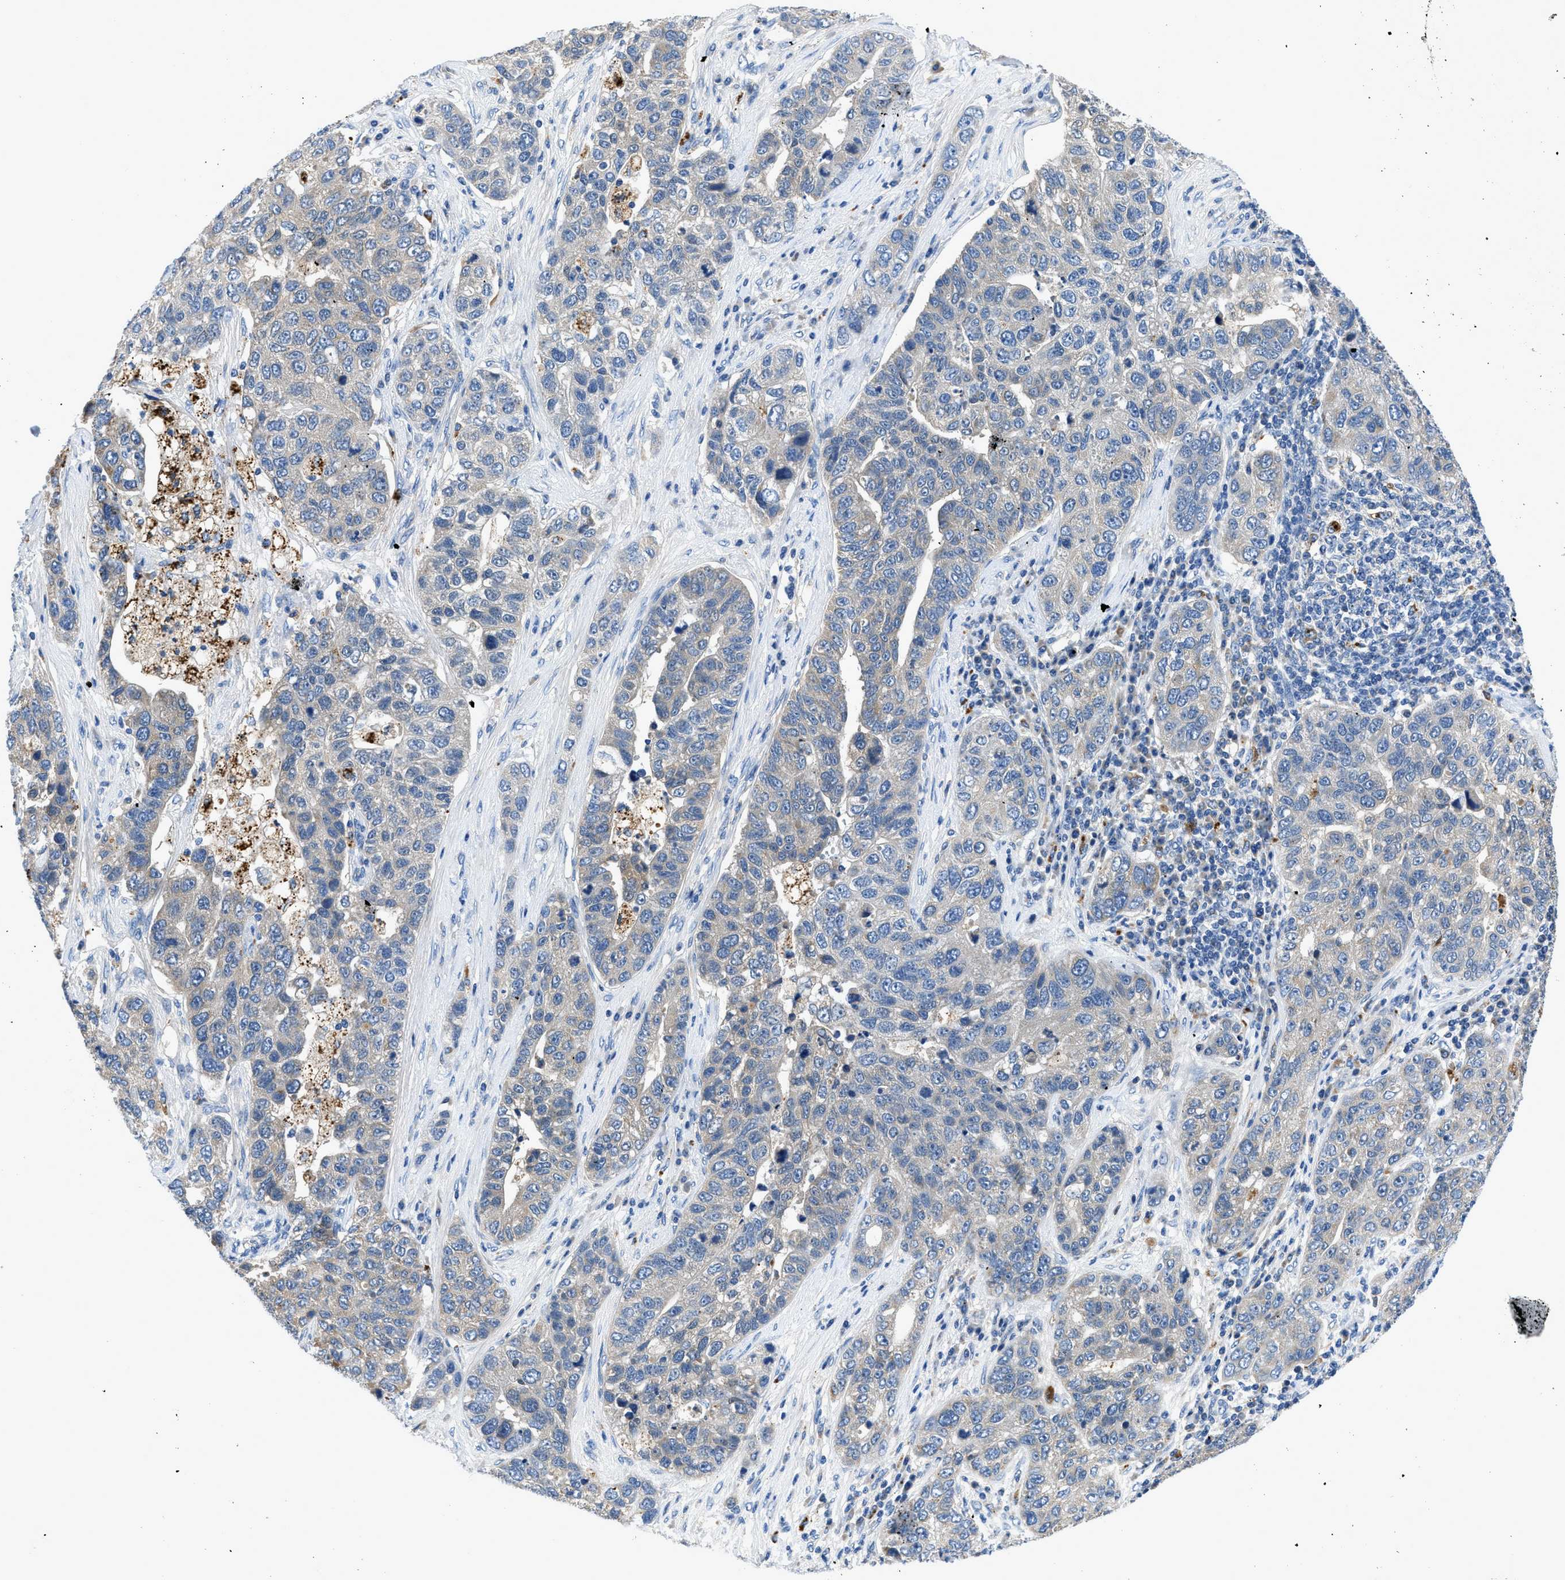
{"staining": {"intensity": "weak", "quantity": "<25%", "location": "cytoplasmic/membranous"}, "tissue": "pancreatic cancer", "cell_type": "Tumor cells", "image_type": "cancer", "snomed": [{"axis": "morphology", "description": "Adenocarcinoma, NOS"}, {"axis": "topography", "description": "Pancreas"}], "caption": "Human adenocarcinoma (pancreatic) stained for a protein using immunohistochemistry demonstrates no positivity in tumor cells.", "gene": "ADGRE3", "patient": {"sex": "female", "age": 61}}